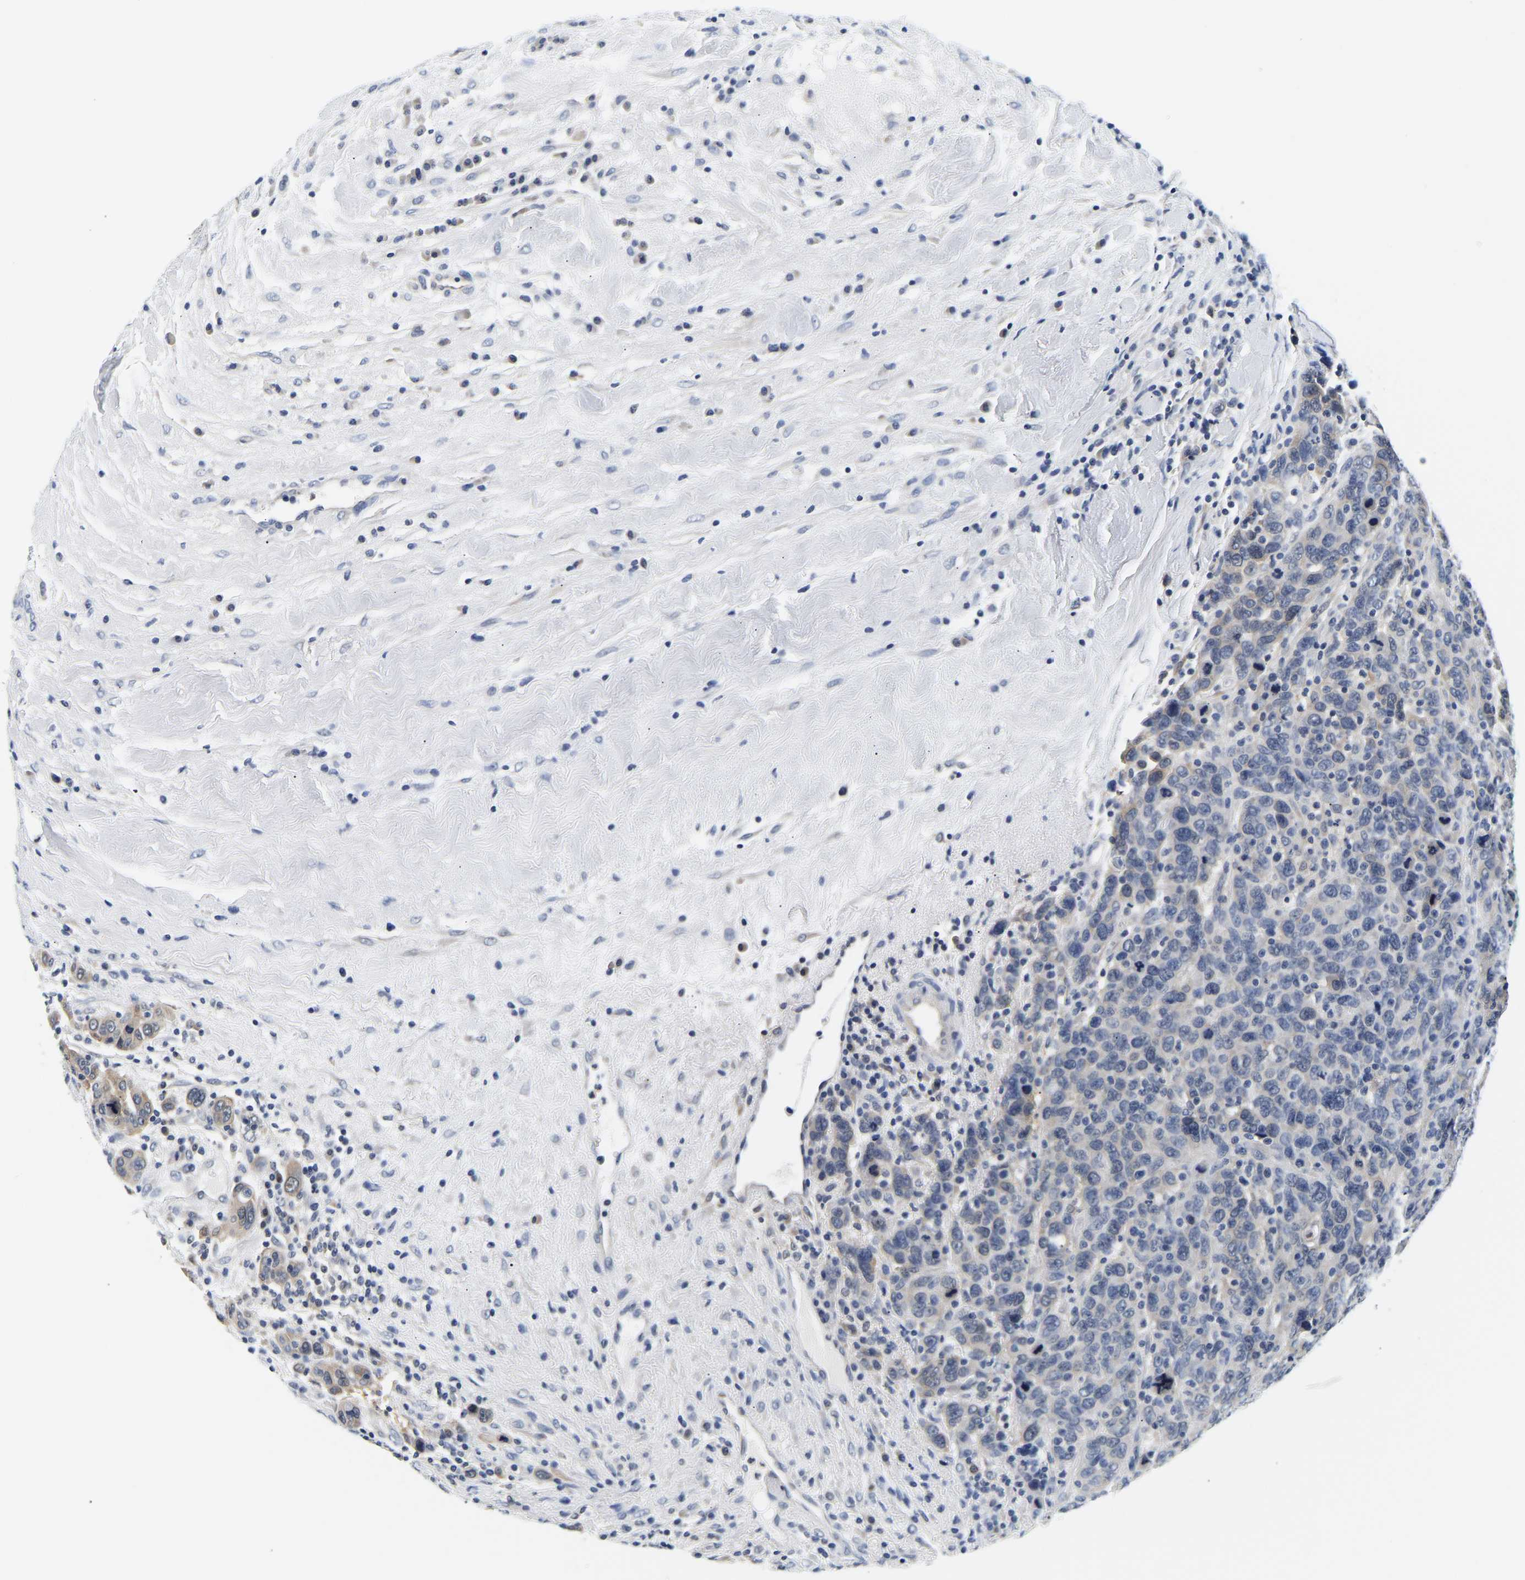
{"staining": {"intensity": "negative", "quantity": "none", "location": "none"}, "tissue": "breast cancer", "cell_type": "Tumor cells", "image_type": "cancer", "snomed": [{"axis": "morphology", "description": "Duct carcinoma"}, {"axis": "topography", "description": "Breast"}], "caption": "Immunohistochemistry (IHC) image of breast cancer stained for a protein (brown), which reveals no staining in tumor cells.", "gene": "UCHL3", "patient": {"sex": "female", "age": 37}}